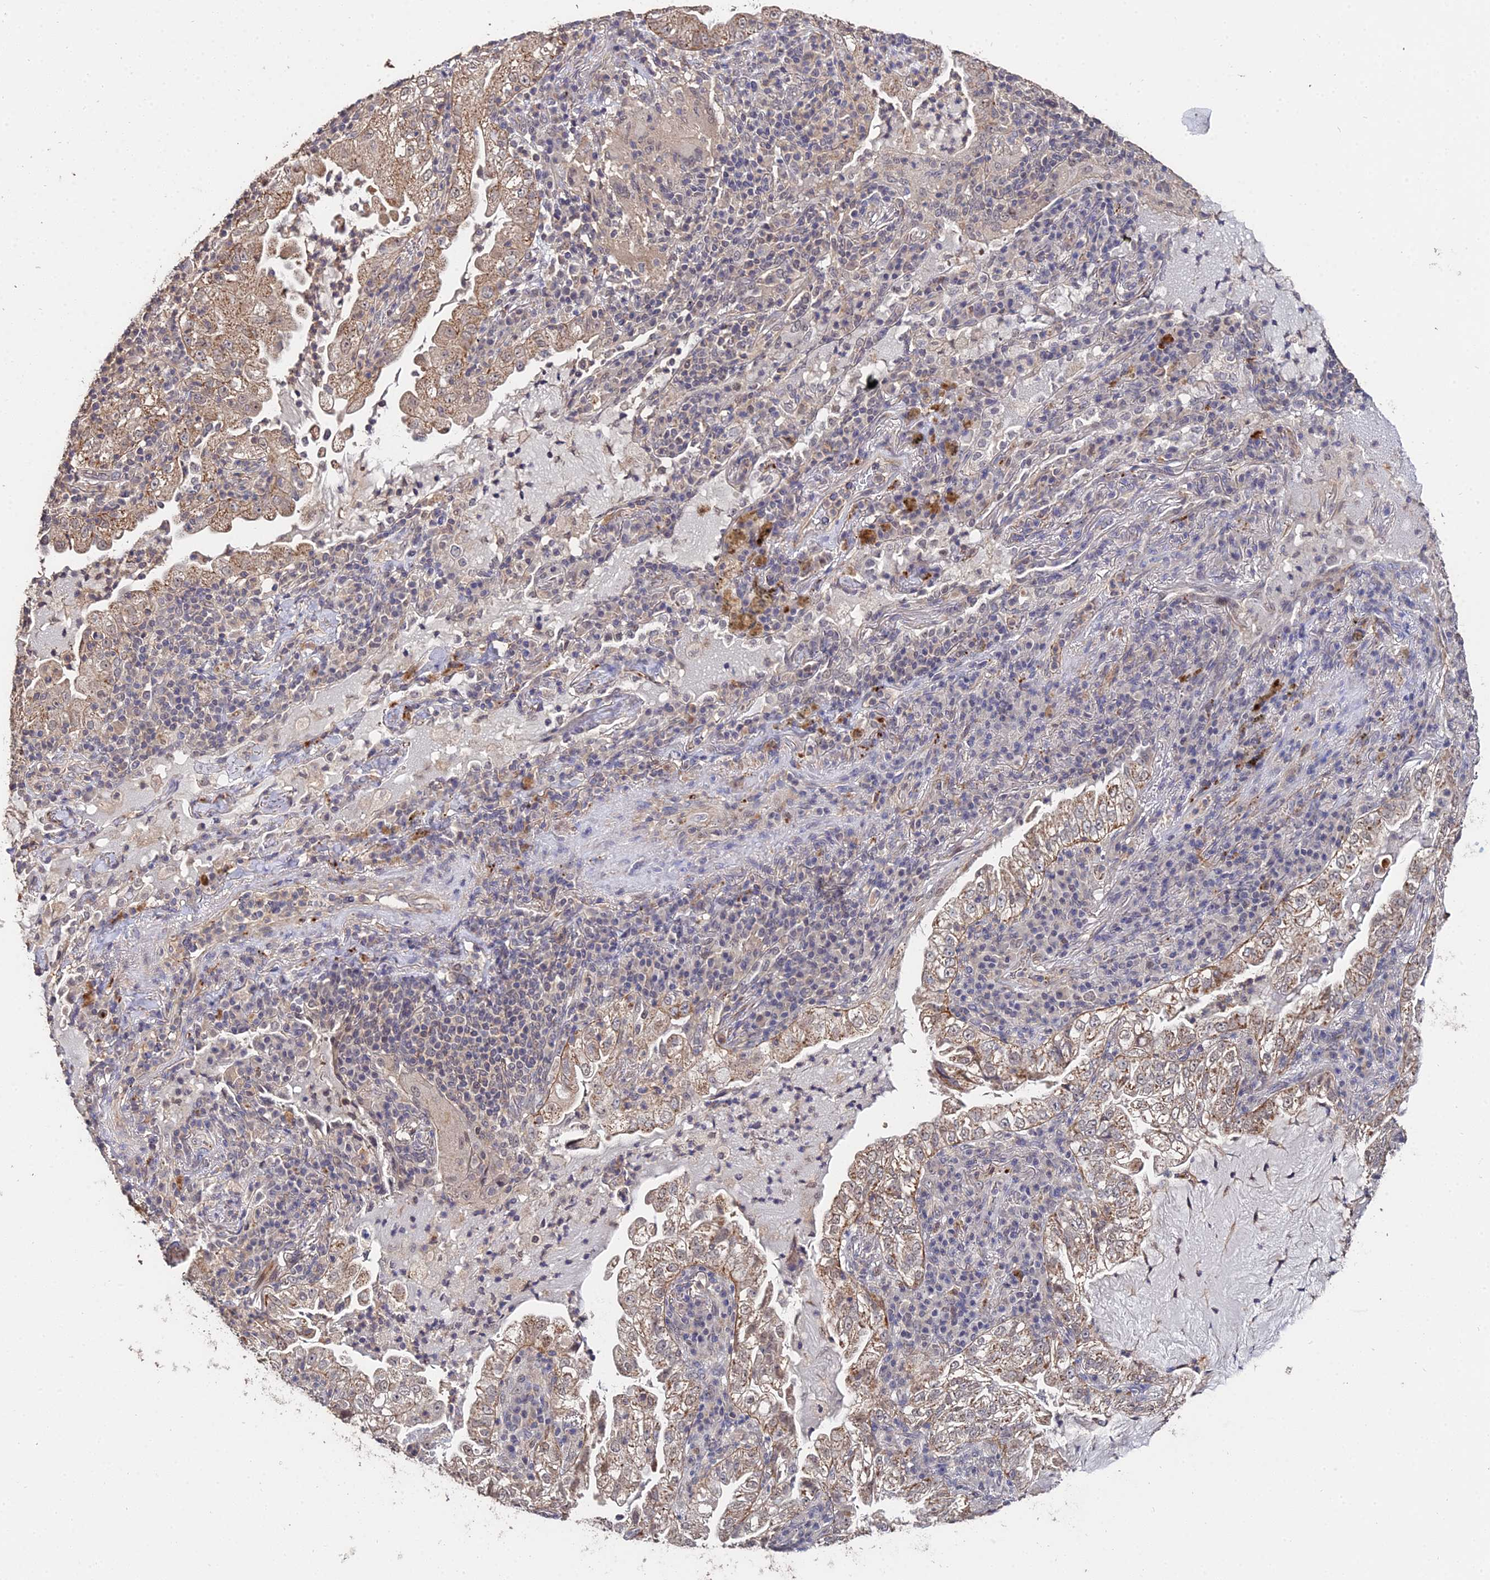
{"staining": {"intensity": "moderate", "quantity": ">75%", "location": "cytoplasmic/membranous"}, "tissue": "lung cancer", "cell_type": "Tumor cells", "image_type": "cancer", "snomed": [{"axis": "morphology", "description": "Adenocarcinoma, NOS"}, {"axis": "topography", "description": "Lung"}], "caption": "Immunohistochemistry (IHC) of lung cancer displays medium levels of moderate cytoplasmic/membranous expression in approximately >75% of tumor cells.", "gene": "LSM5", "patient": {"sex": "female", "age": 73}}